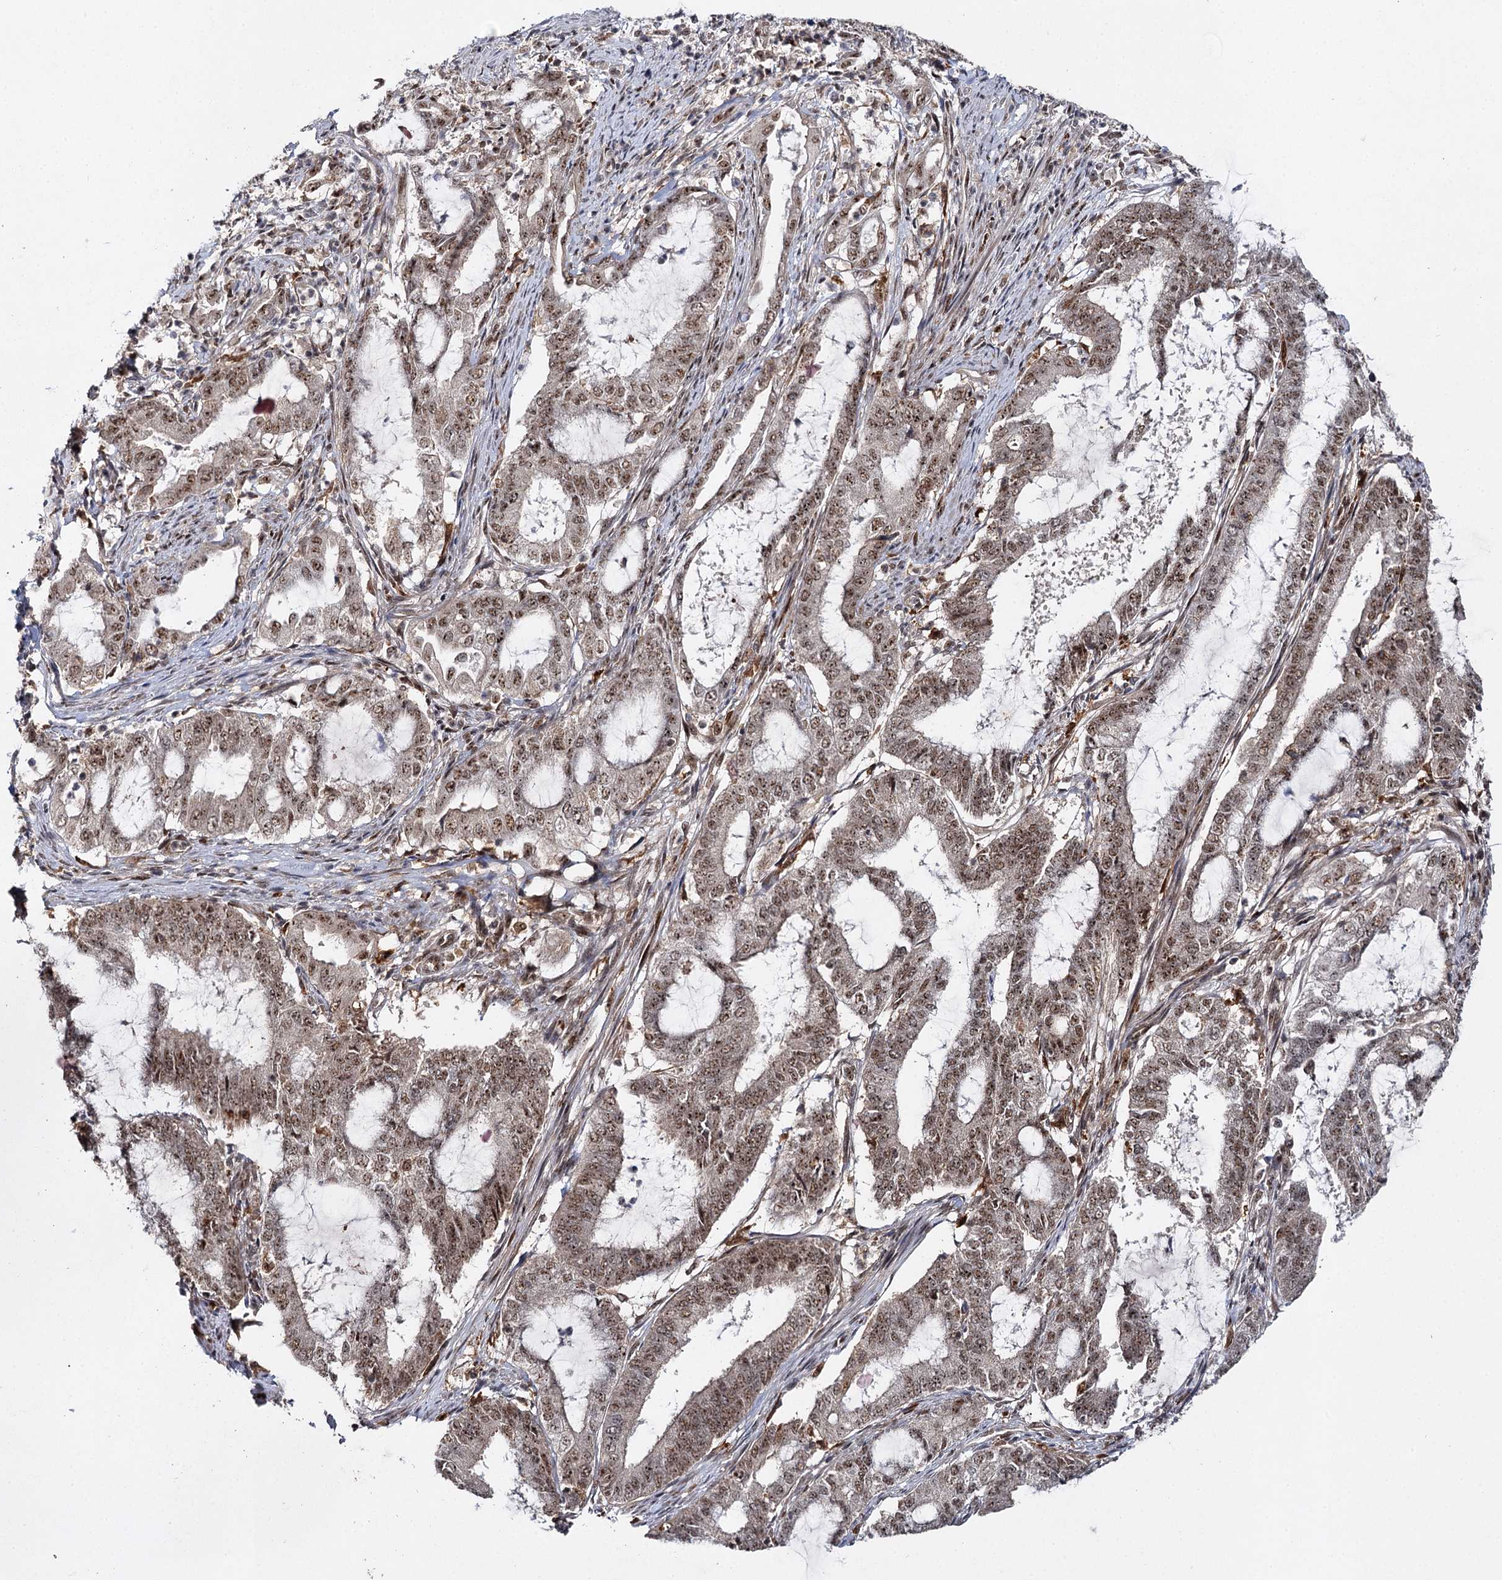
{"staining": {"intensity": "moderate", "quantity": ">75%", "location": "nuclear"}, "tissue": "endometrial cancer", "cell_type": "Tumor cells", "image_type": "cancer", "snomed": [{"axis": "morphology", "description": "Adenocarcinoma, NOS"}, {"axis": "topography", "description": "Endometrium"}], "caption": "Immunohistochemistry photomicrograph of endometrial cancer (adenocarcinoma) stained for a protein (brown), which shows medium levels of moderate nuclear expression in approximately >75% of tumor cells.", "gene": "BUD13", "patient": {"sex": "female", "age": 51}}